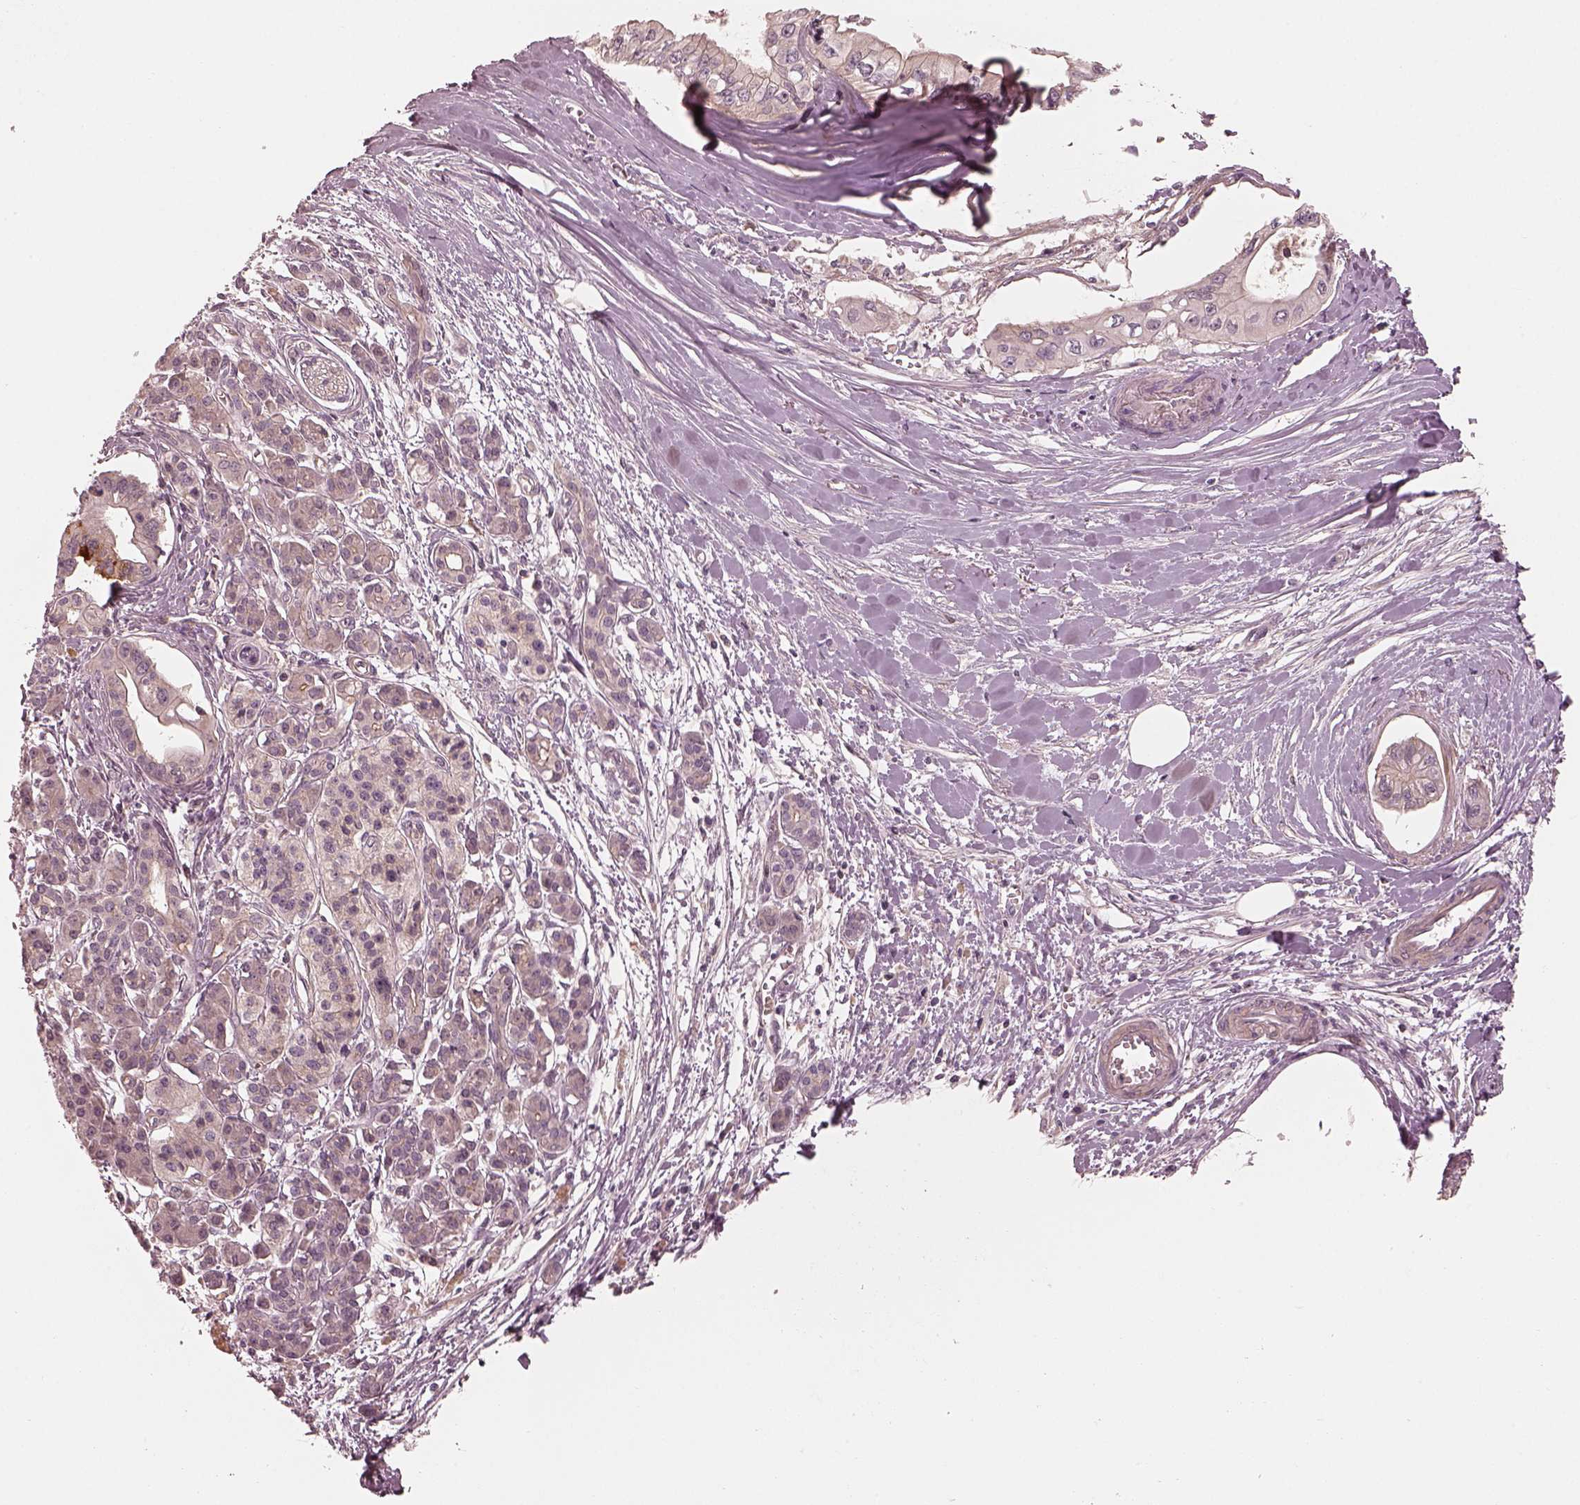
{"staining": {"intensity": "weak", "quantity": "<25%", "location": "cytoplasmic/membranous"}, "tissue": "pancreatic cancer", "cell_type": "Tumor cells", "image_type": "cancer", "snomed": [{"axis": "morphology", "description": "Adenocarcinoma, NOS"}, {"axis": "topography", "description": "Pancreas"}], "caption": "Tumor cells are negative for protein expression in human pancreatic cancer. The staining was performed using DAB (3,3'-diaminobenzidine) to visualize the protein expression in brown, while the nuclei were stained in blue with hematoxylin (Magnification: 20x).", "gene": "FAM107B", "patient": {"sex": "male", "age": 60}}